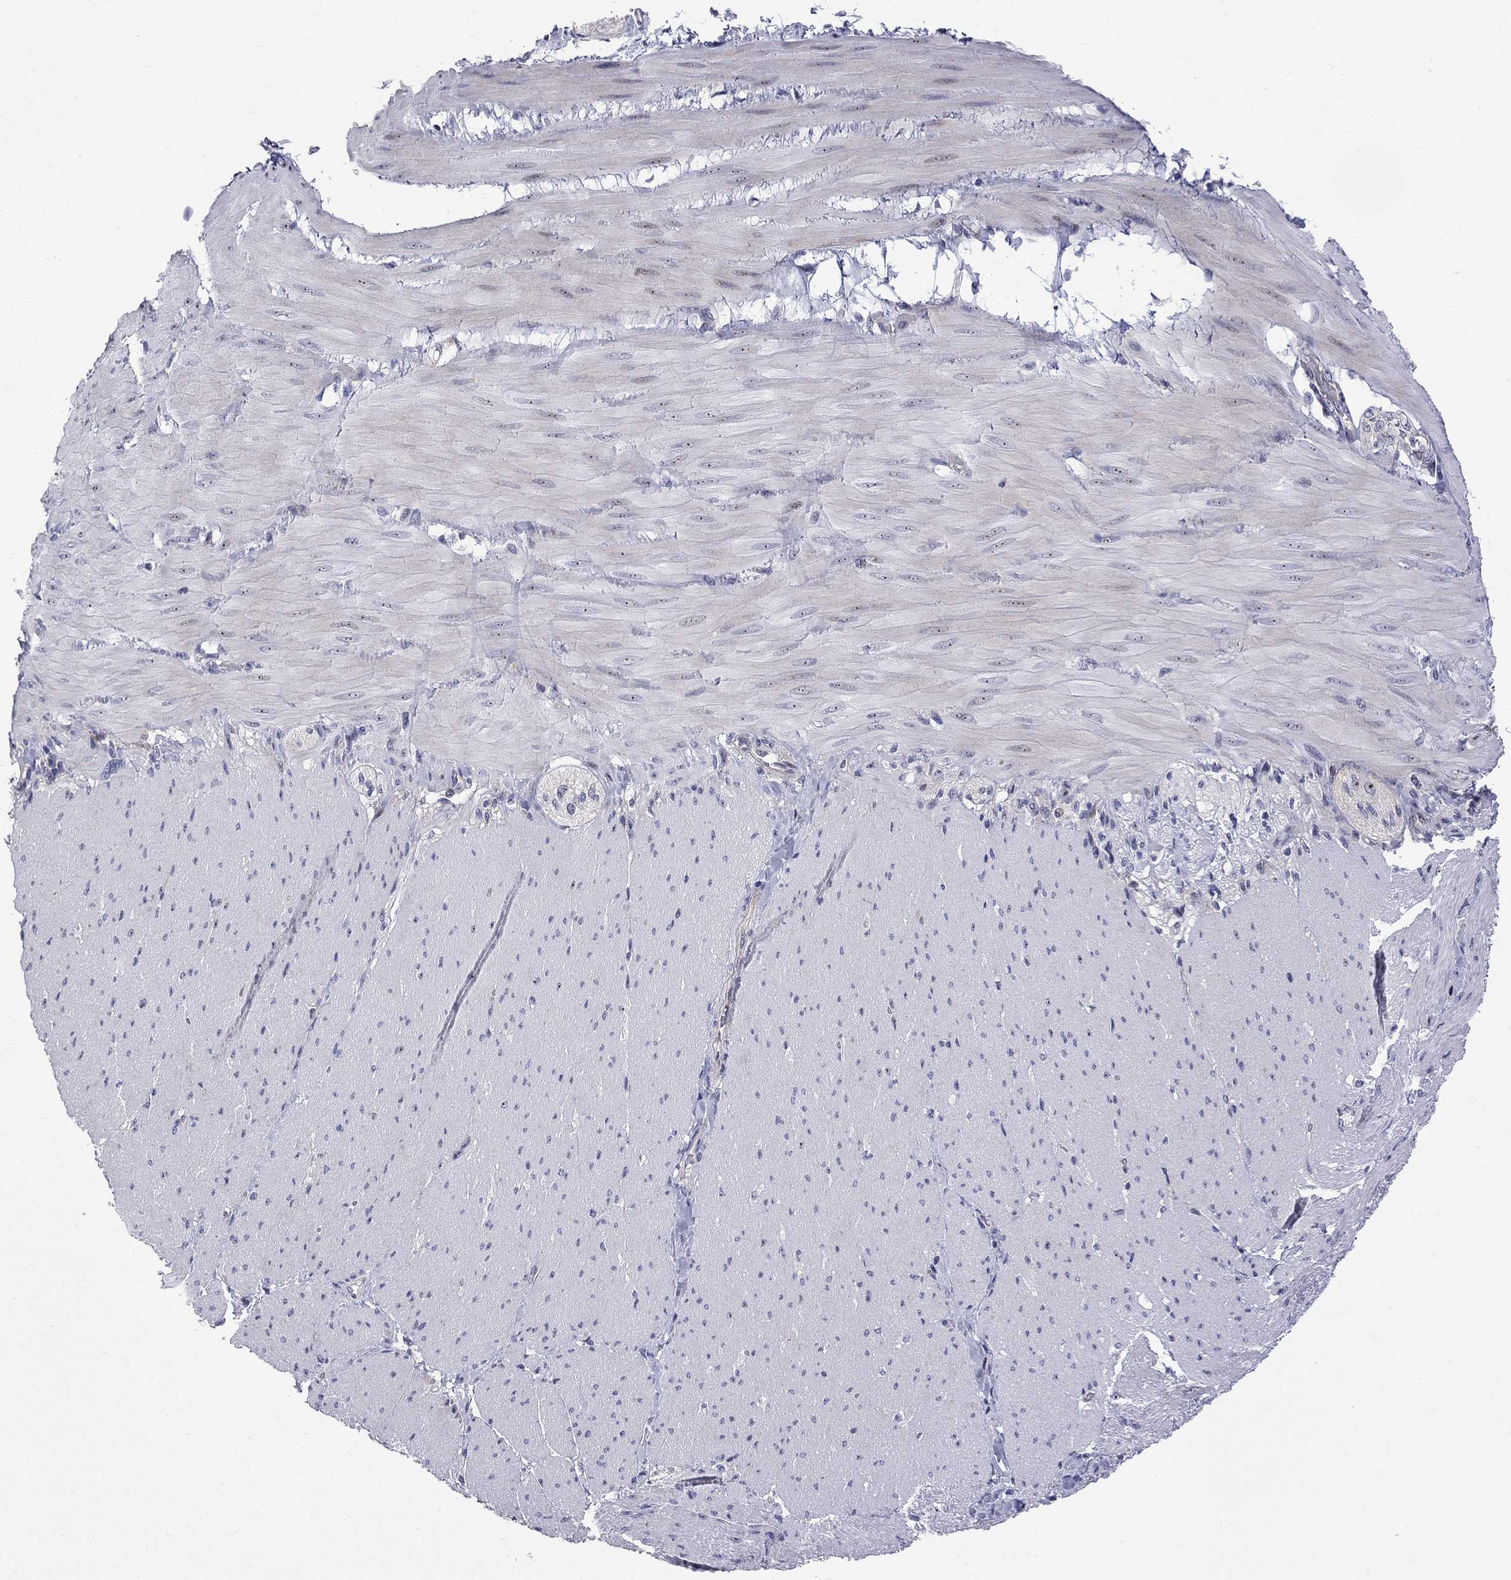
{"staining": {"intensity": "negative", "quantity": "none", "location": "none"}, "tissue": "adipose tissue", "cell_type": "Adipocytes", "image_type": "normal", "snomed": [{"axis": "morphology", "description": "Normal tissue, NOS"}, {"axis": "topography", "description": "Smooth muscle"}, {"axis": "topography", "description": "Duodenum"}, {"axis": "topography", "description": "Peripheral nerve tissue"}], "caption": "This is a image of immunohistochemistry staining of benign adipose tissue, which shows no expression in adipocytes. The staining was performed using DAB (3,3'-diaminobenzidine) to visualize the protein expression in brown, while the nuclei were stained in blue with hematoxylin (Magnification: 20x).", "gene": "DHX33", "patient": {"sex": "female", "age": 61}}